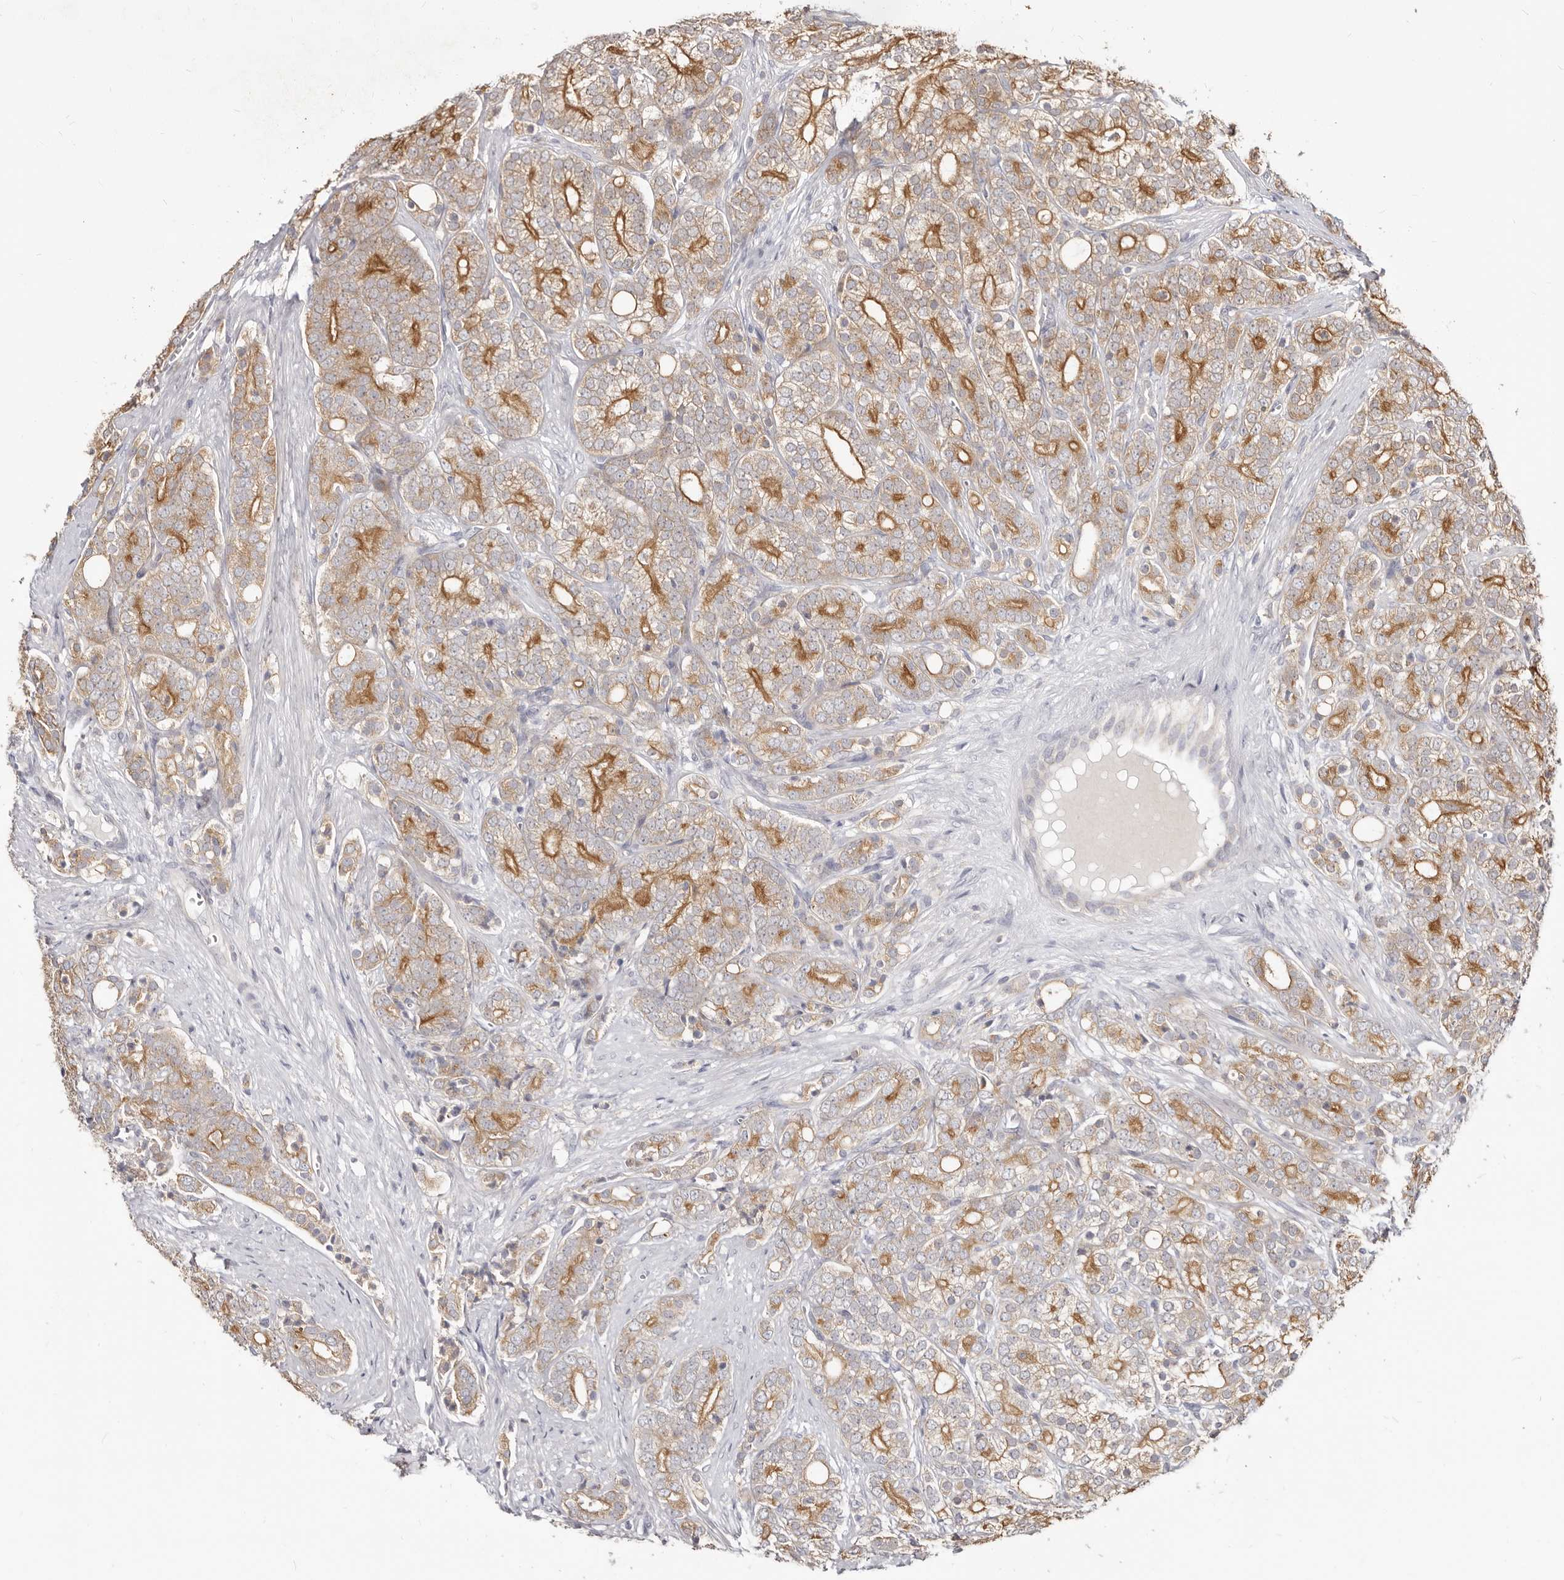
{"staining": {"intensity": "moderate", "quantity": "25%-75%", "location": "cytoplasmic/membranous"}, "tissue": "prostate cancer", "cell_type": "Tumor cells", "image_type": "cancer", "snomed": [{"axis": "morphology", "description": "Adenocarcinoma, High grade"}, {"axis": "topography", "description": "Prostate"}], "caption": "The photomicrograph shows staining of prostate cancer (high-grade adenocarcinoma), revealing moderate cytoplasmic/membranous protein staining (brown color) within tumor cells.", "gene": "TC2N", "patient": {"sex": "male", "age": 57}}